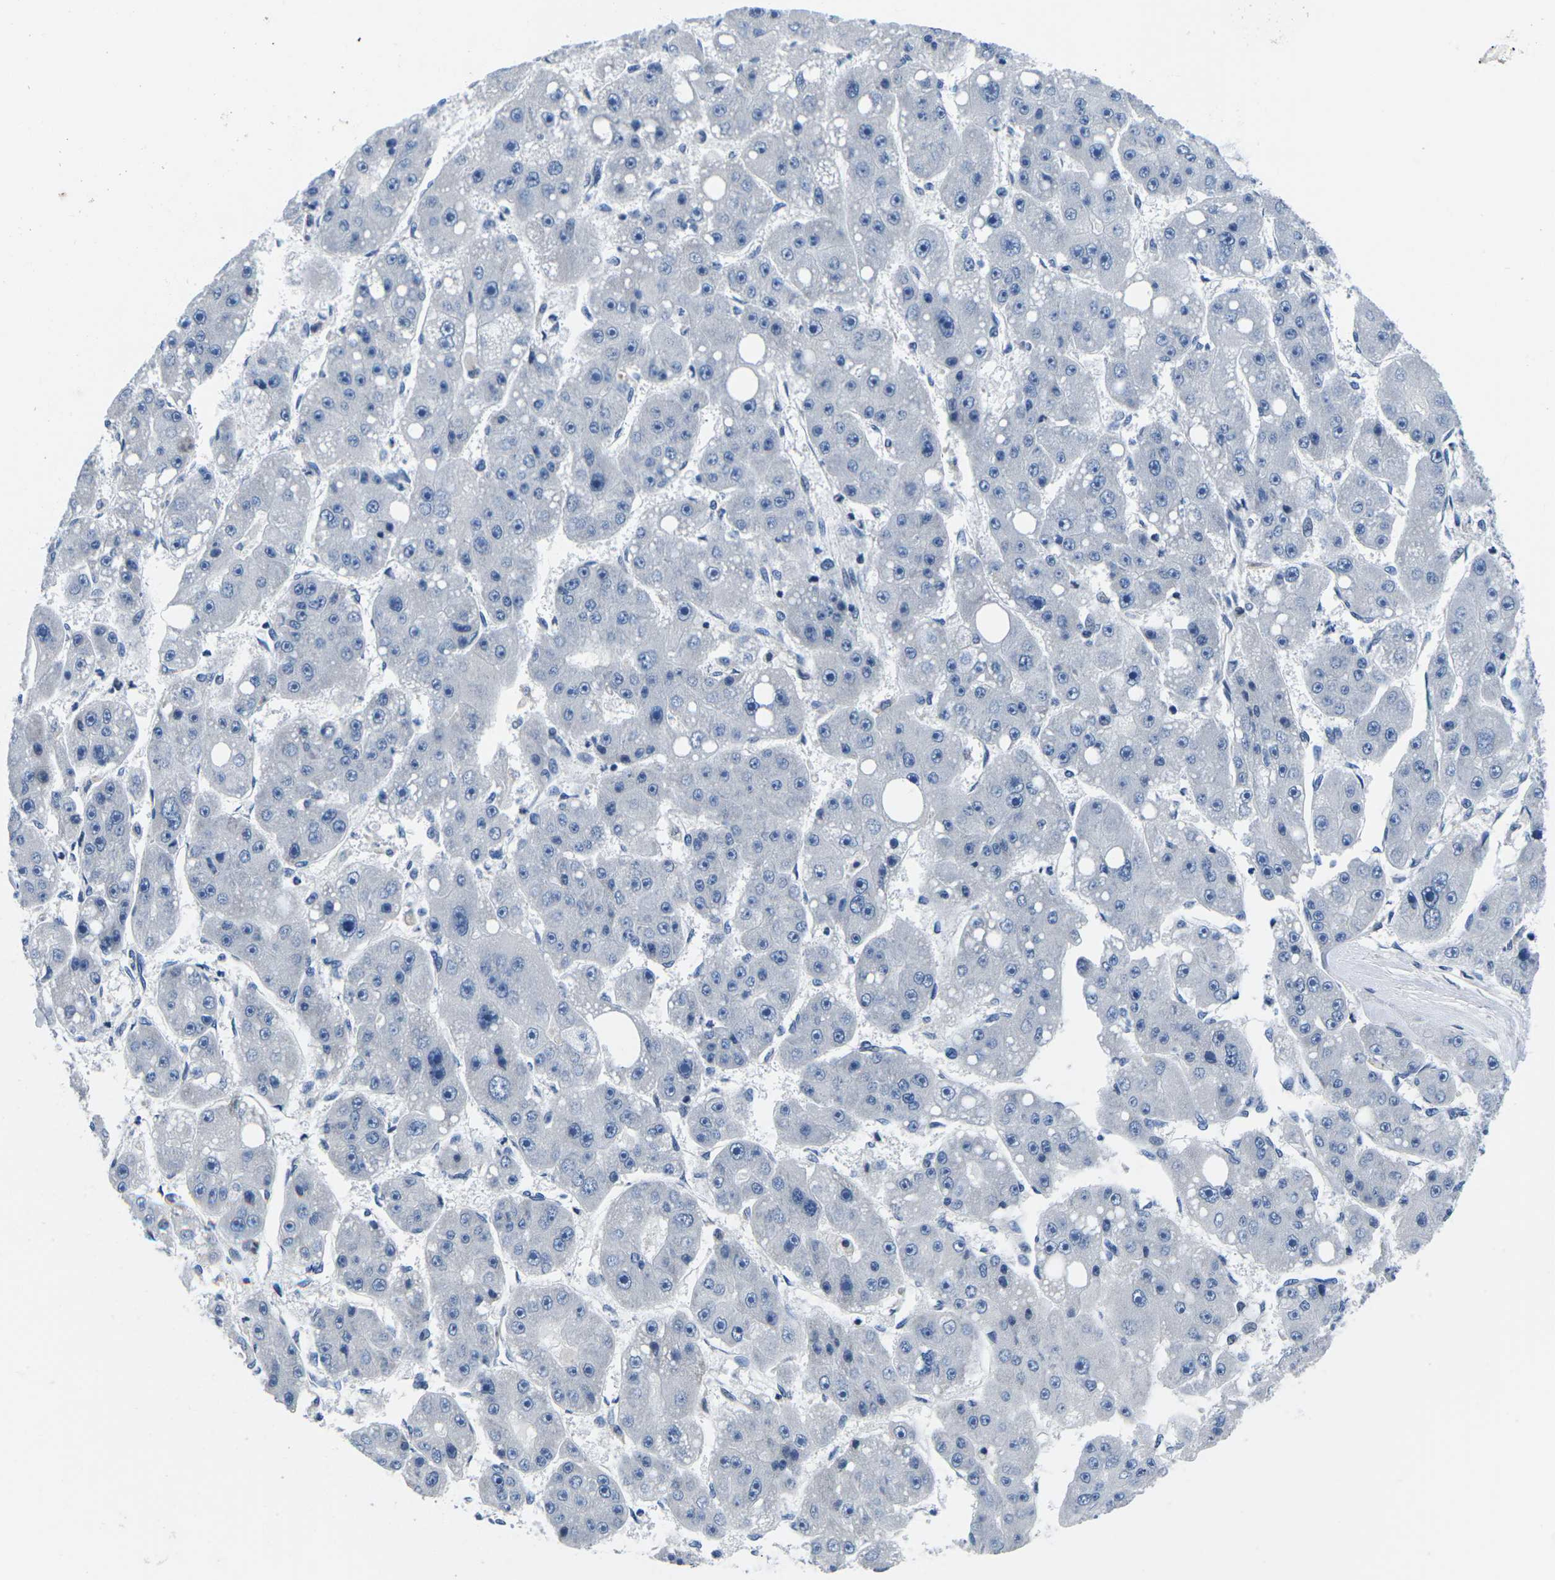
{"staining": {"intensity": "negative", "quantity": "none", "location": "none"}, "tissue": "liver cancer", "cell_type": "Tumor cells", "image_type": "cancer", "snomed": [{"axis": "morphology", "description": "Carcinoma, Hepatocellular, NOS"}, {"axis": "topography", "description": "Liver"}], "caption": "This is a histopathology image of immunohistochemistry staining of liver hepatocellular carcinoma, which shows no expression in tumor cells. (DAB immunohistochemistry (IHC) visualized using brightfield microscopy, high magnification).", "gene": "CDC73", "patient": {"sex": "female", "age": 61}}